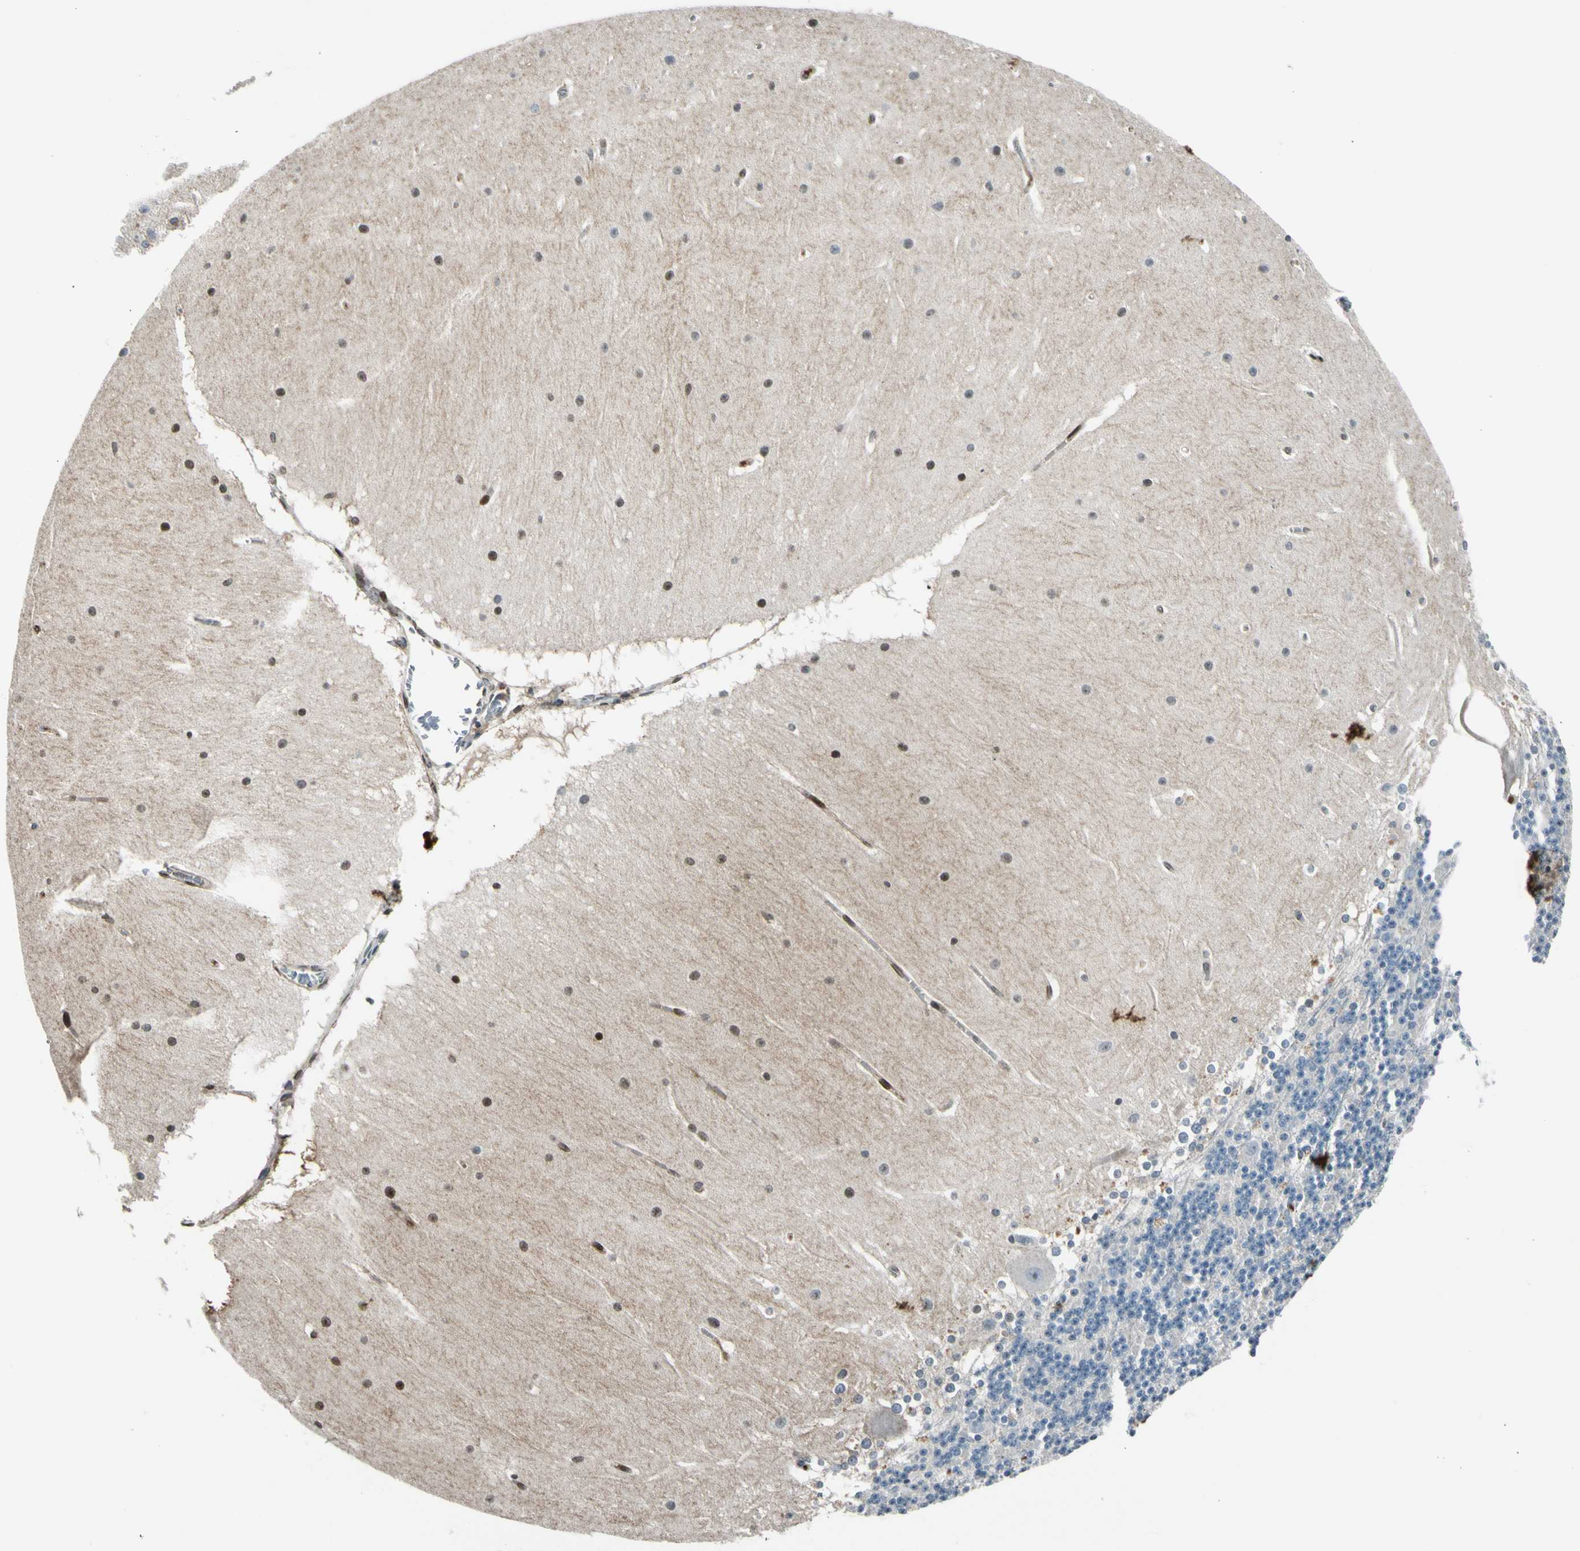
{"staining": {"intensity": "negative", "quantity": "none", "location": "none"}, "tissue": "cerebellum", "cell_type": "Cells in granular layer", "image_type": "normal", "snomed": [{"axis": "morphology", "description": "Normal tissue, NOS"}, {"axis": "topography", "description": "Cerebellum"}], "caption": "DAB immunohistochemical staining of normal cerebellum exhibits no significant expression in cells in granular layer. (Stains: DAB (3,3'-diaminobenzidine) immunohistochemistry (IHC) with hematoxylin counter stain, Microscopy: brightfield microscopy at high magnification).", "gene": "PDPN", "patient": {"sex": "female", "age": 19}}